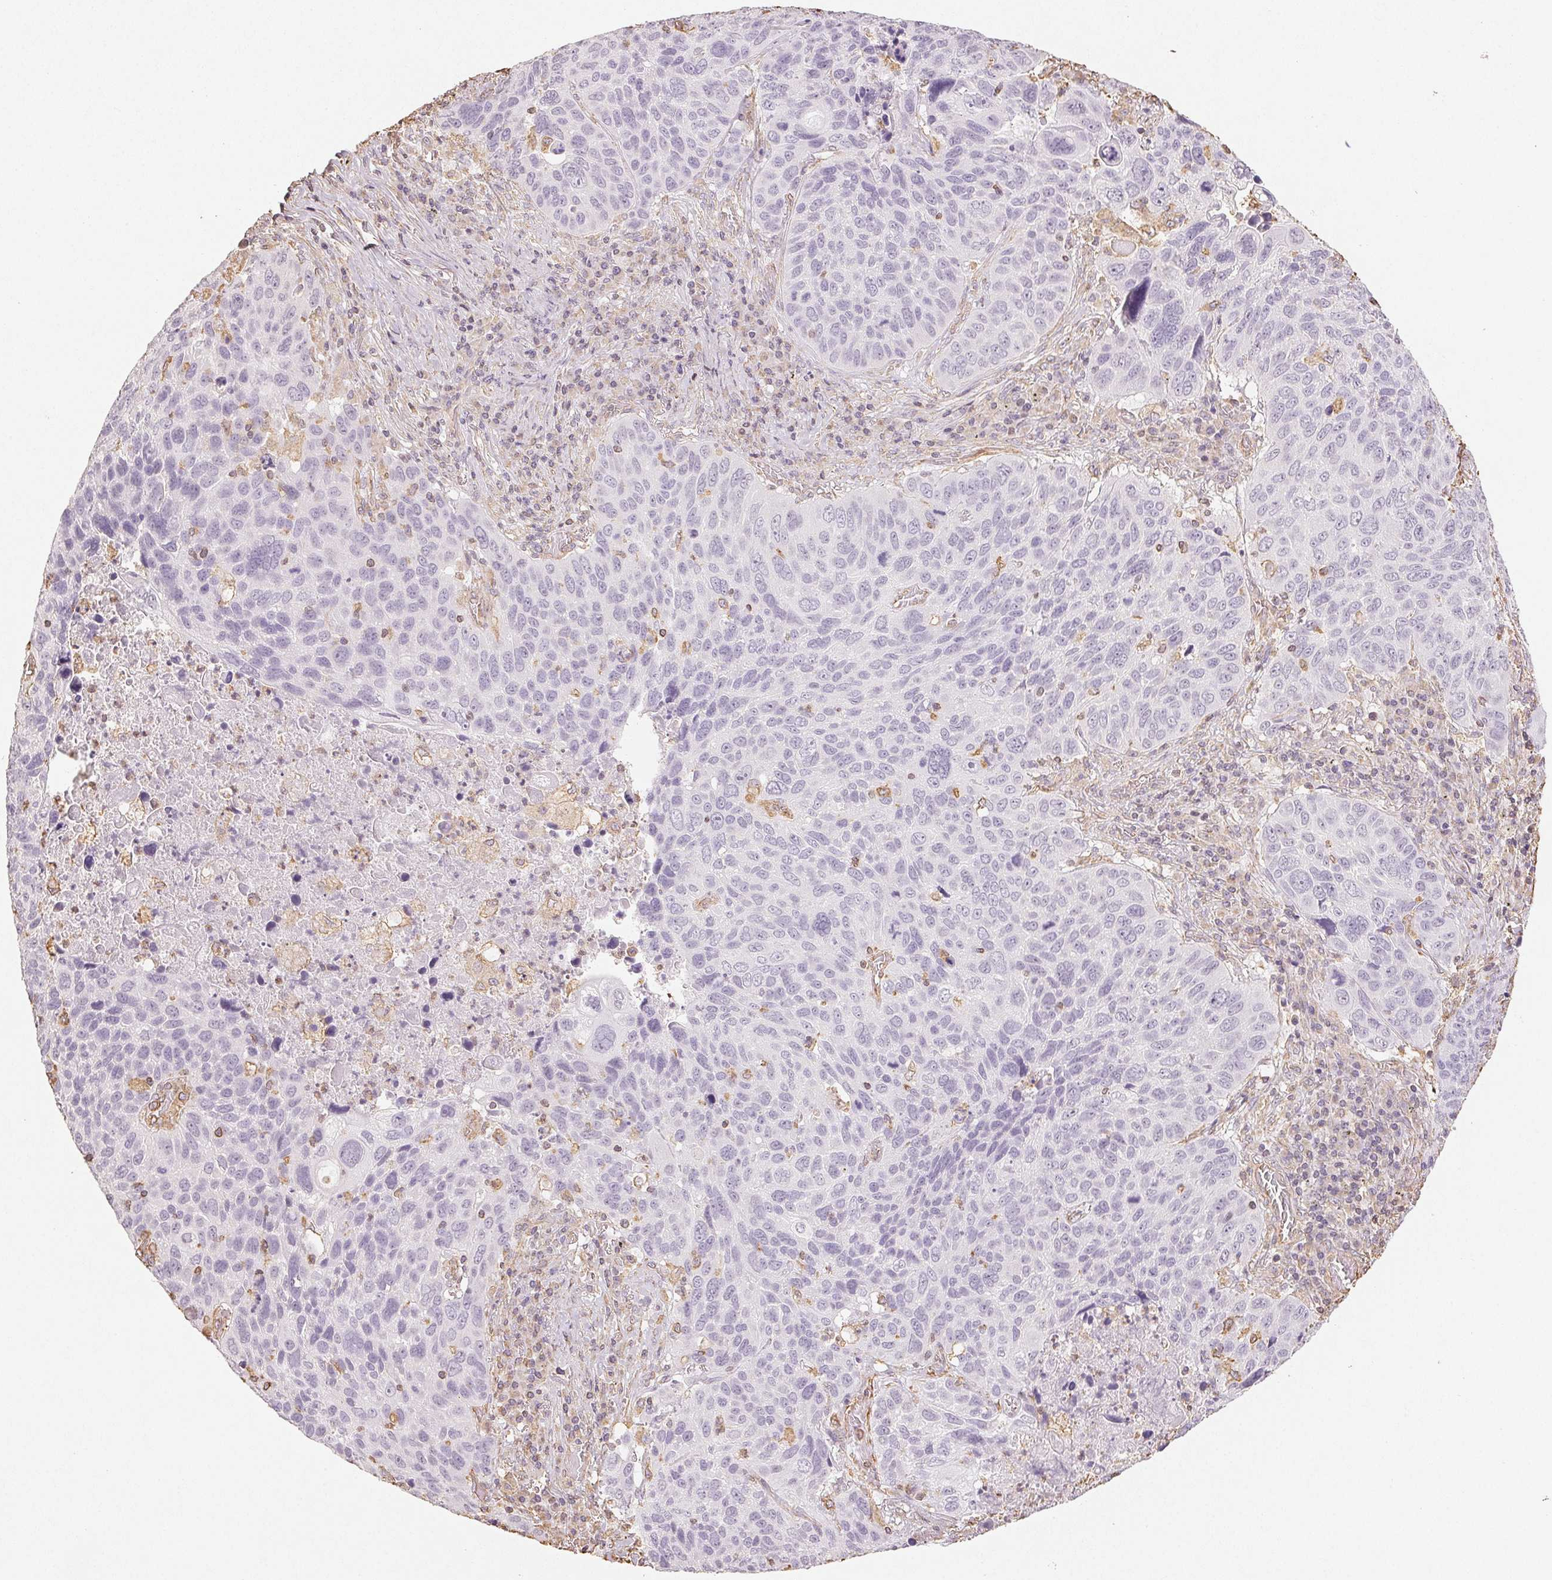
{"staining": {"intensity": "negative", "quantity": "none", "location": "none"}, "tissue": "lung cancer", "cell_type": "Tumor cells", "image_type": "cancer", "snomed": [{"axis": "morphology", "description": "Squamous cell carcinoma, NOS"}, {"axis": "topography", "description": "Lung"}], "caption": "IHC histopathology image of lung cancer stained for a protein (brown), which shows no positivity in tumor cells.", "gene": "COL7A1", "patient": {"sex": "male", "age": 68}}